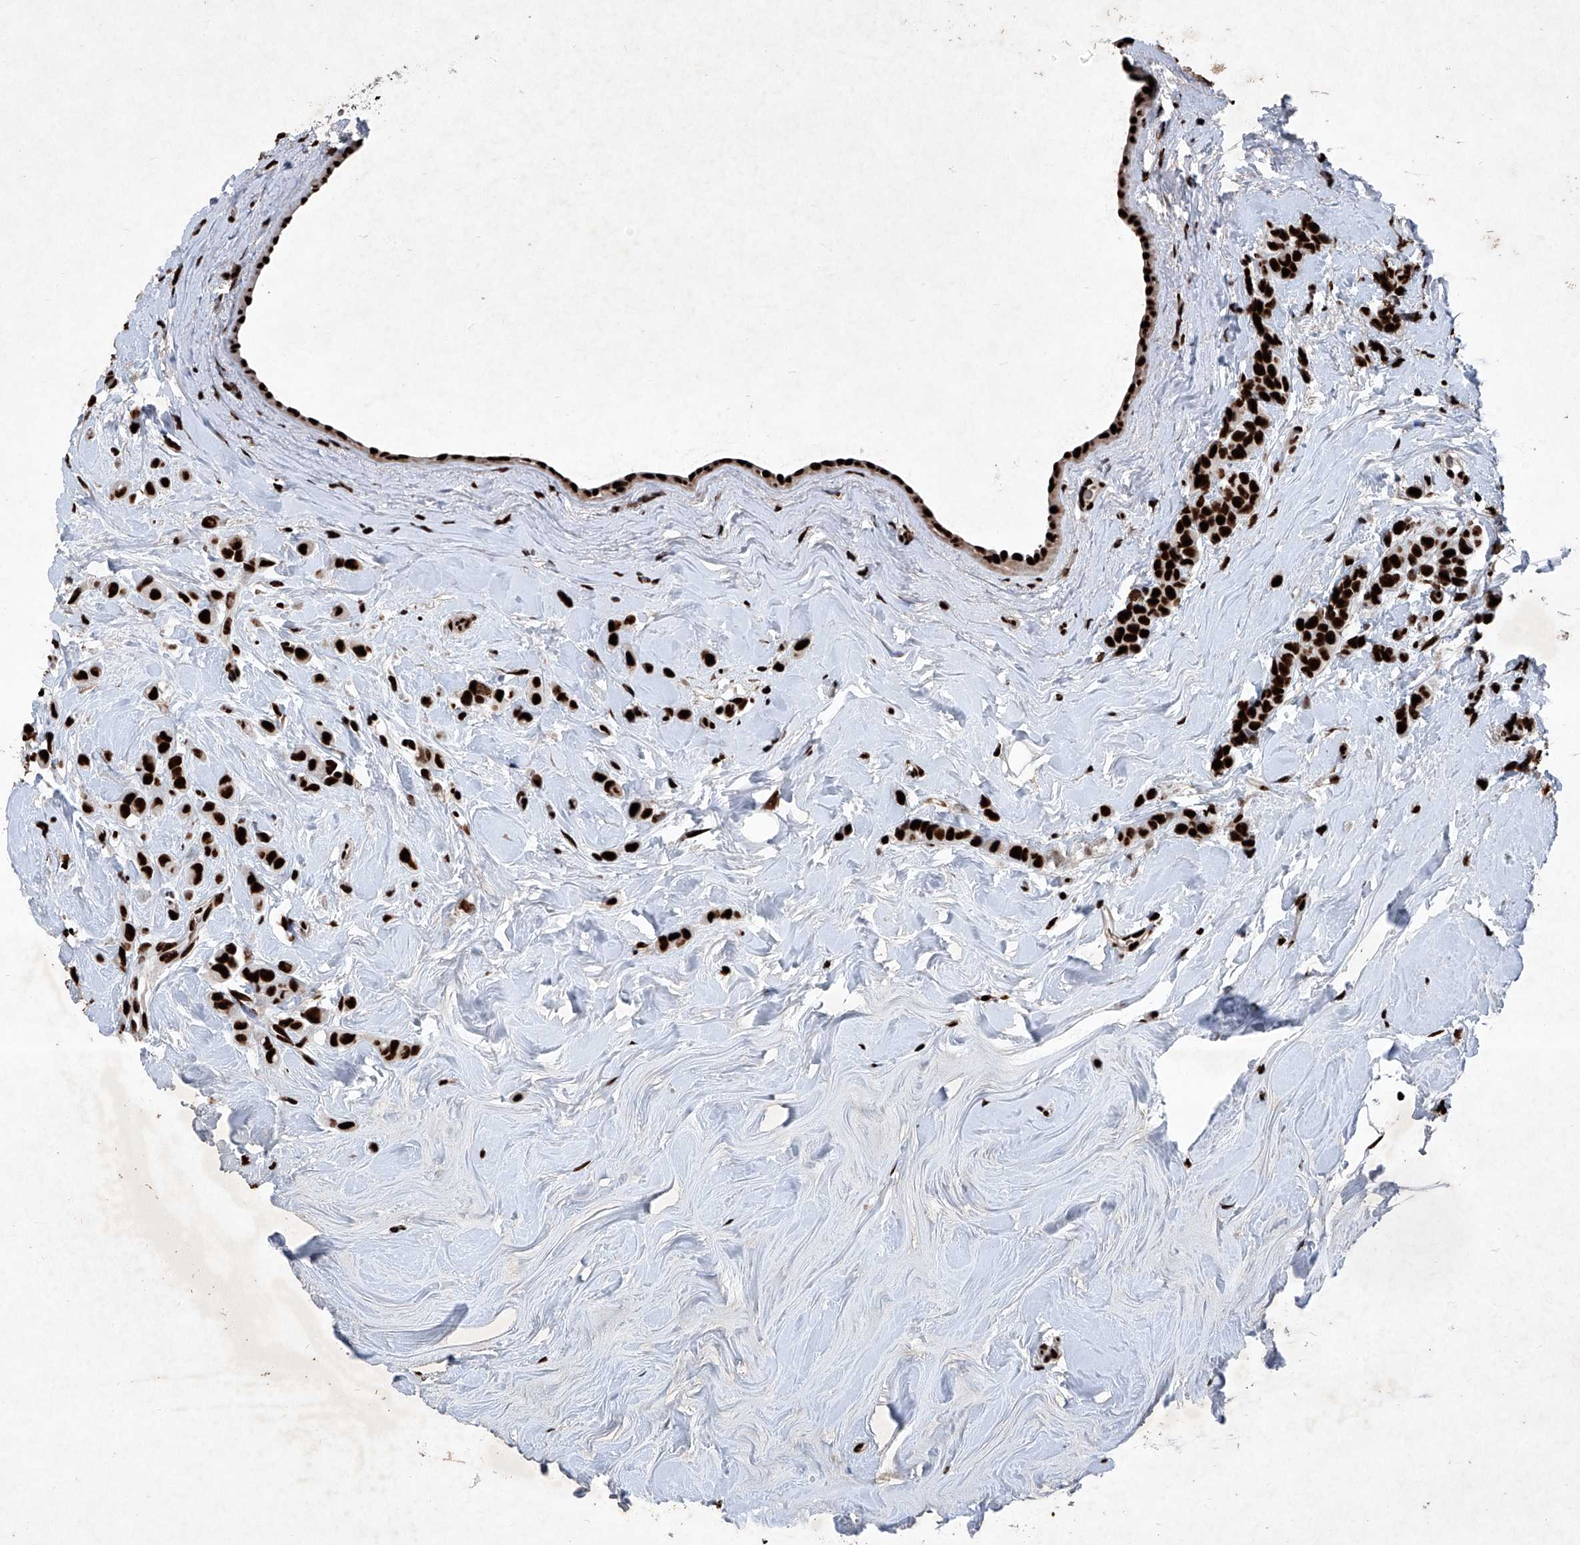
{"staining": {"intensity": "strong", "quantity": ">75%", "location": "nuclear"}, "tissue": "breast cancer", "cell_type": "Tumor cells", "image_type": "cancer", "snomed": [{"axis": "morphology", "description": "Lobular carcinoma"}, {"axis": "topography", "description": "Breast"}], "caption": "Strong nuclear protein staining is appreciated in approximately >75% of tumor cells in lobular carcinoma (breast).", "gene": "DDX39B", "patient": {"sex": "female", "age": 47}}